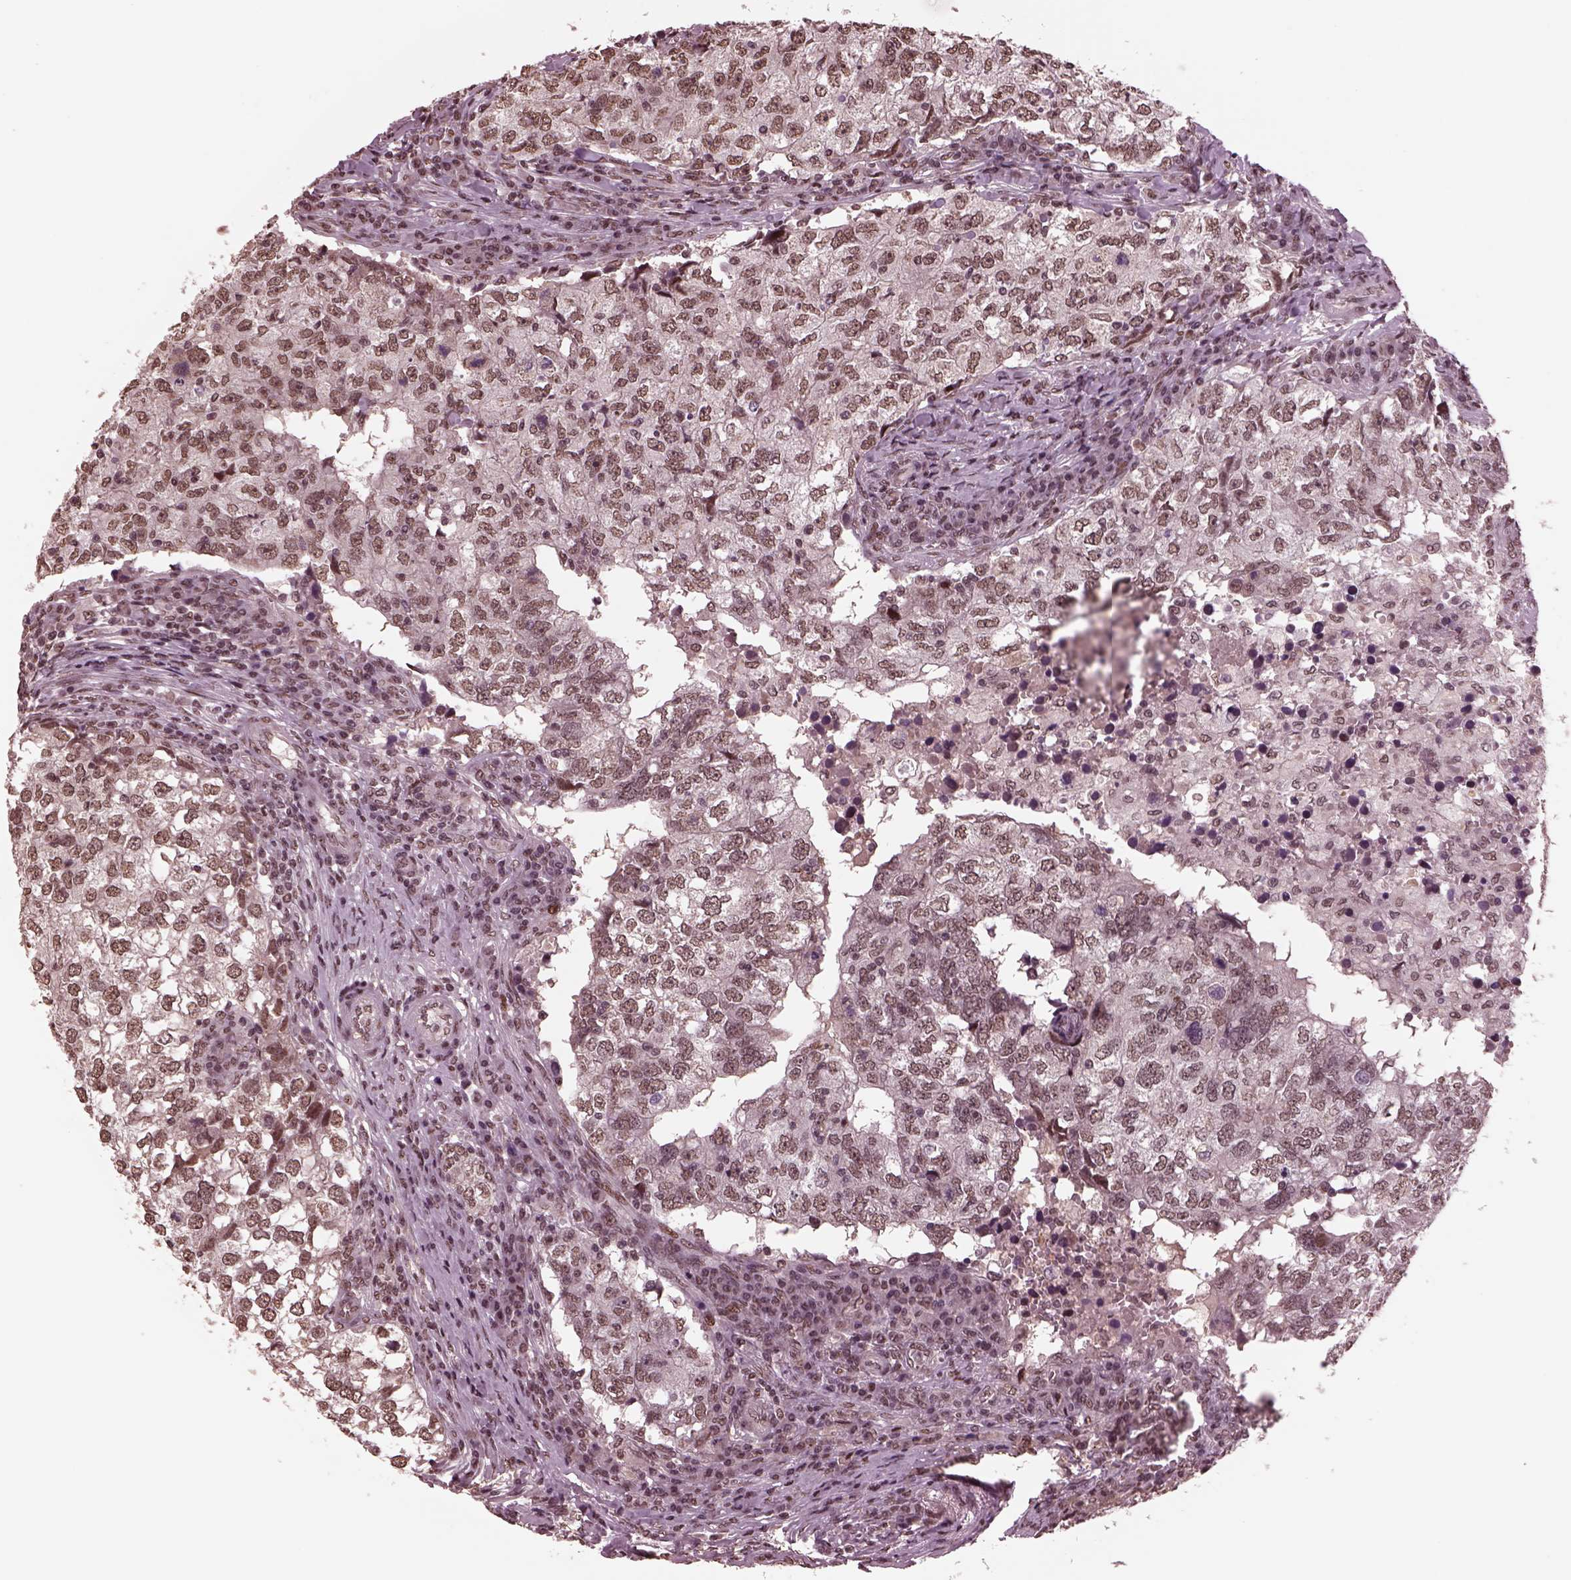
{"staining": {"intensity": "moderate", "quantity": "25%-75%", "location": "nuclear"}, "tissue": "breast cancer", "cell_type": "Tumor cells", "image_type": "cancer", "snomed": [{"axis": "morphology", "description": "Duct carcinoma"}, {"axis": "topography", "description": "Breast"}], "caption": "Breast cancer stained with IHC demonstrates moderate nuclear positivity in about 25%-75% of tumor cells. The staining is performed using DAB brown chromogen to label protein expression. The nuclei are counter-stained blue using hematoxylin.", "gene": "NAP1L5", "patient": {"sex": "female", "age": 30}}